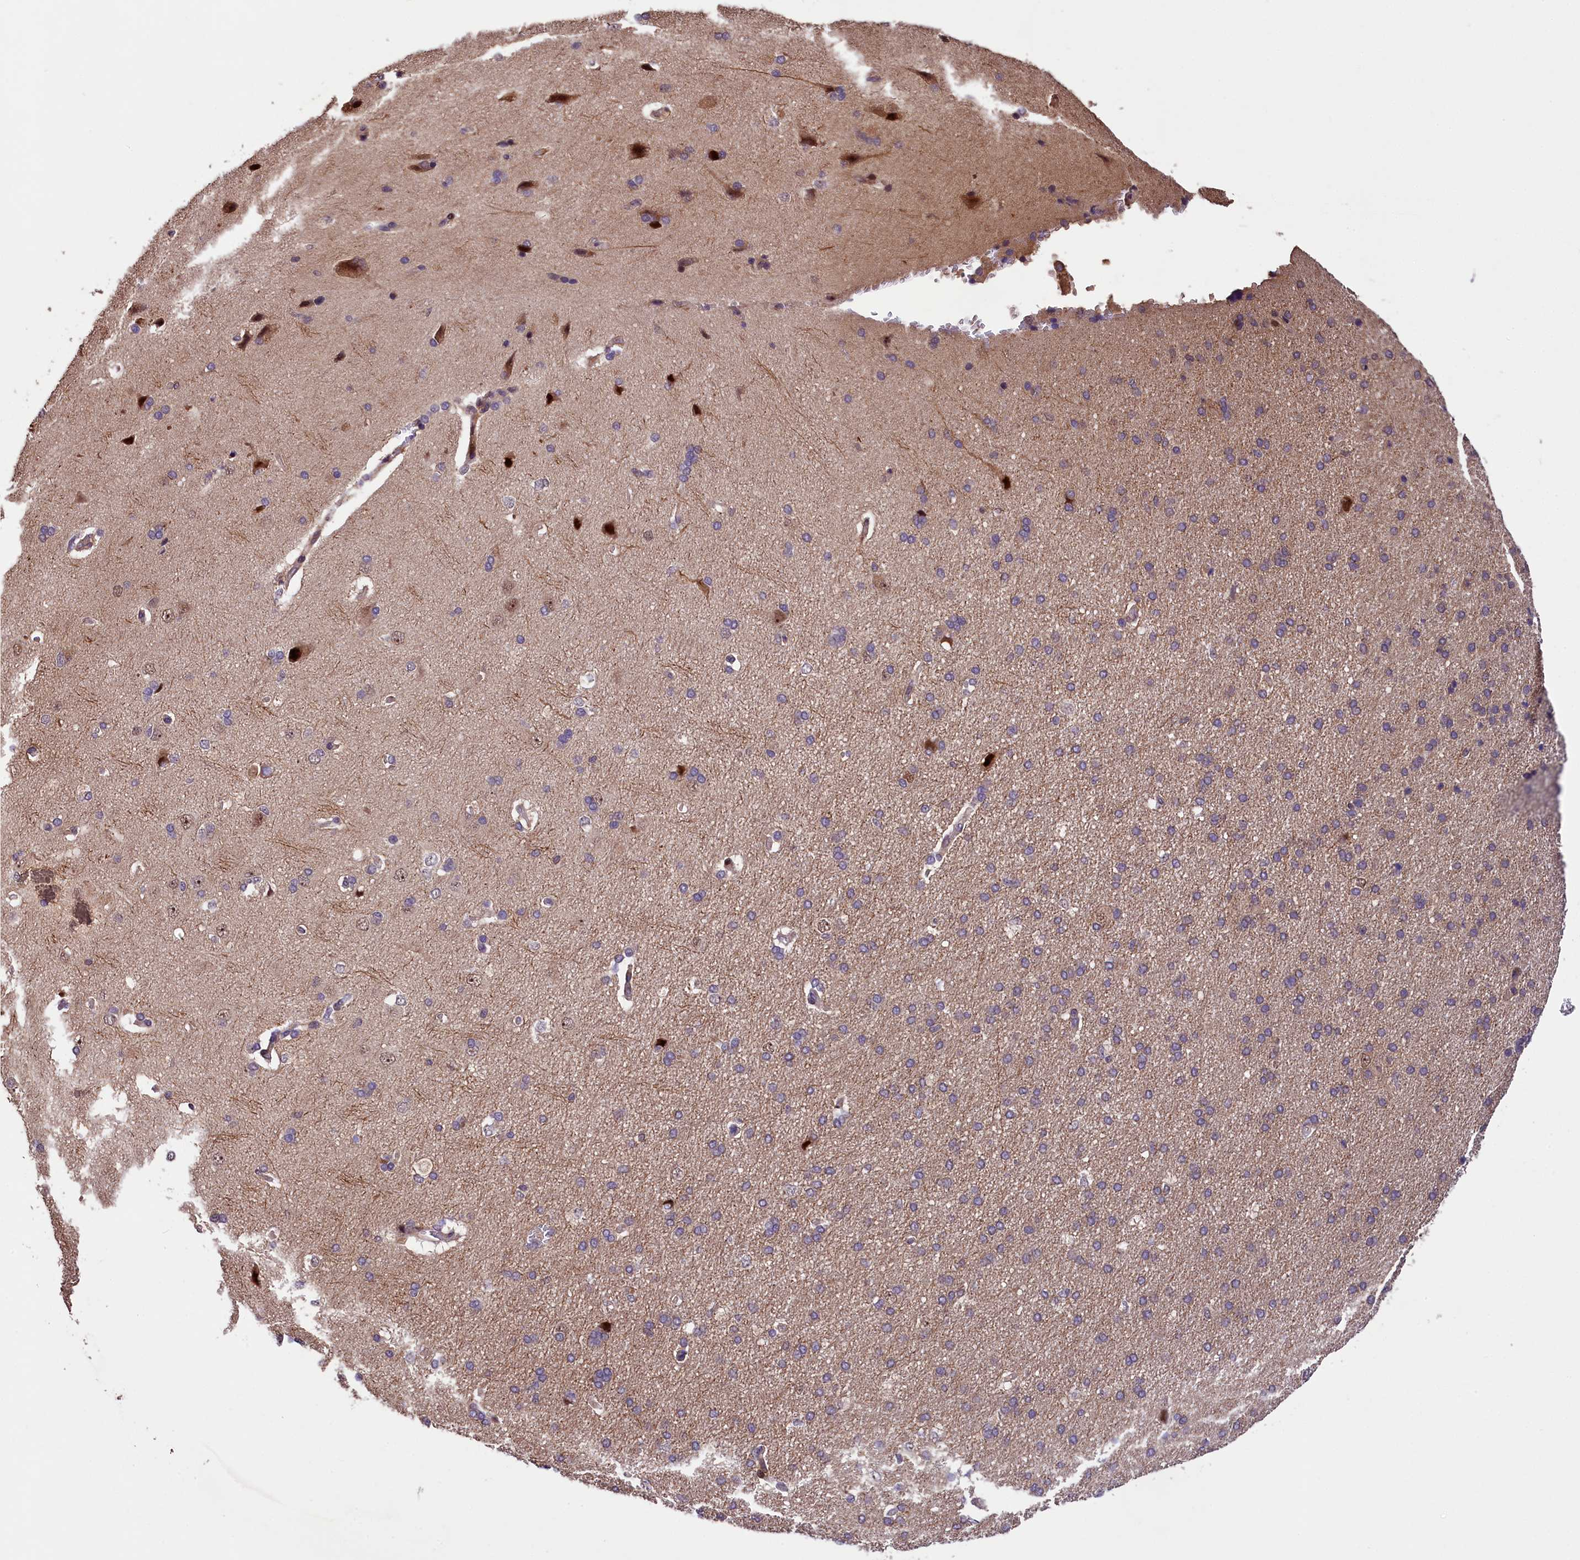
{"staining": {"intensity": "weak", "quantity": "25%-75%", "location": "cytoplasmic/membranous"}, "tissue": "cerebral cortex", "cell_type": "Endothelial cells", "image_type": "normal", "snomed": [{"axis": "morphology", "description": "Normal tissue, NOS"}, {"axis": "topography", "description": "Cerebral cortex"}], "caption": "A high-resolution micrograph shows immunohistochemistry (IHC) staining of unremarkable cerebral cortex, which displays weak cytoplasmic/membranous staining in about 25%-75% of endothelial cells. The protein is shown in brown color, while the nuclei are stained blue.", "gene": "PHAF1", "patient": {"sex": "male", "age": 62}}